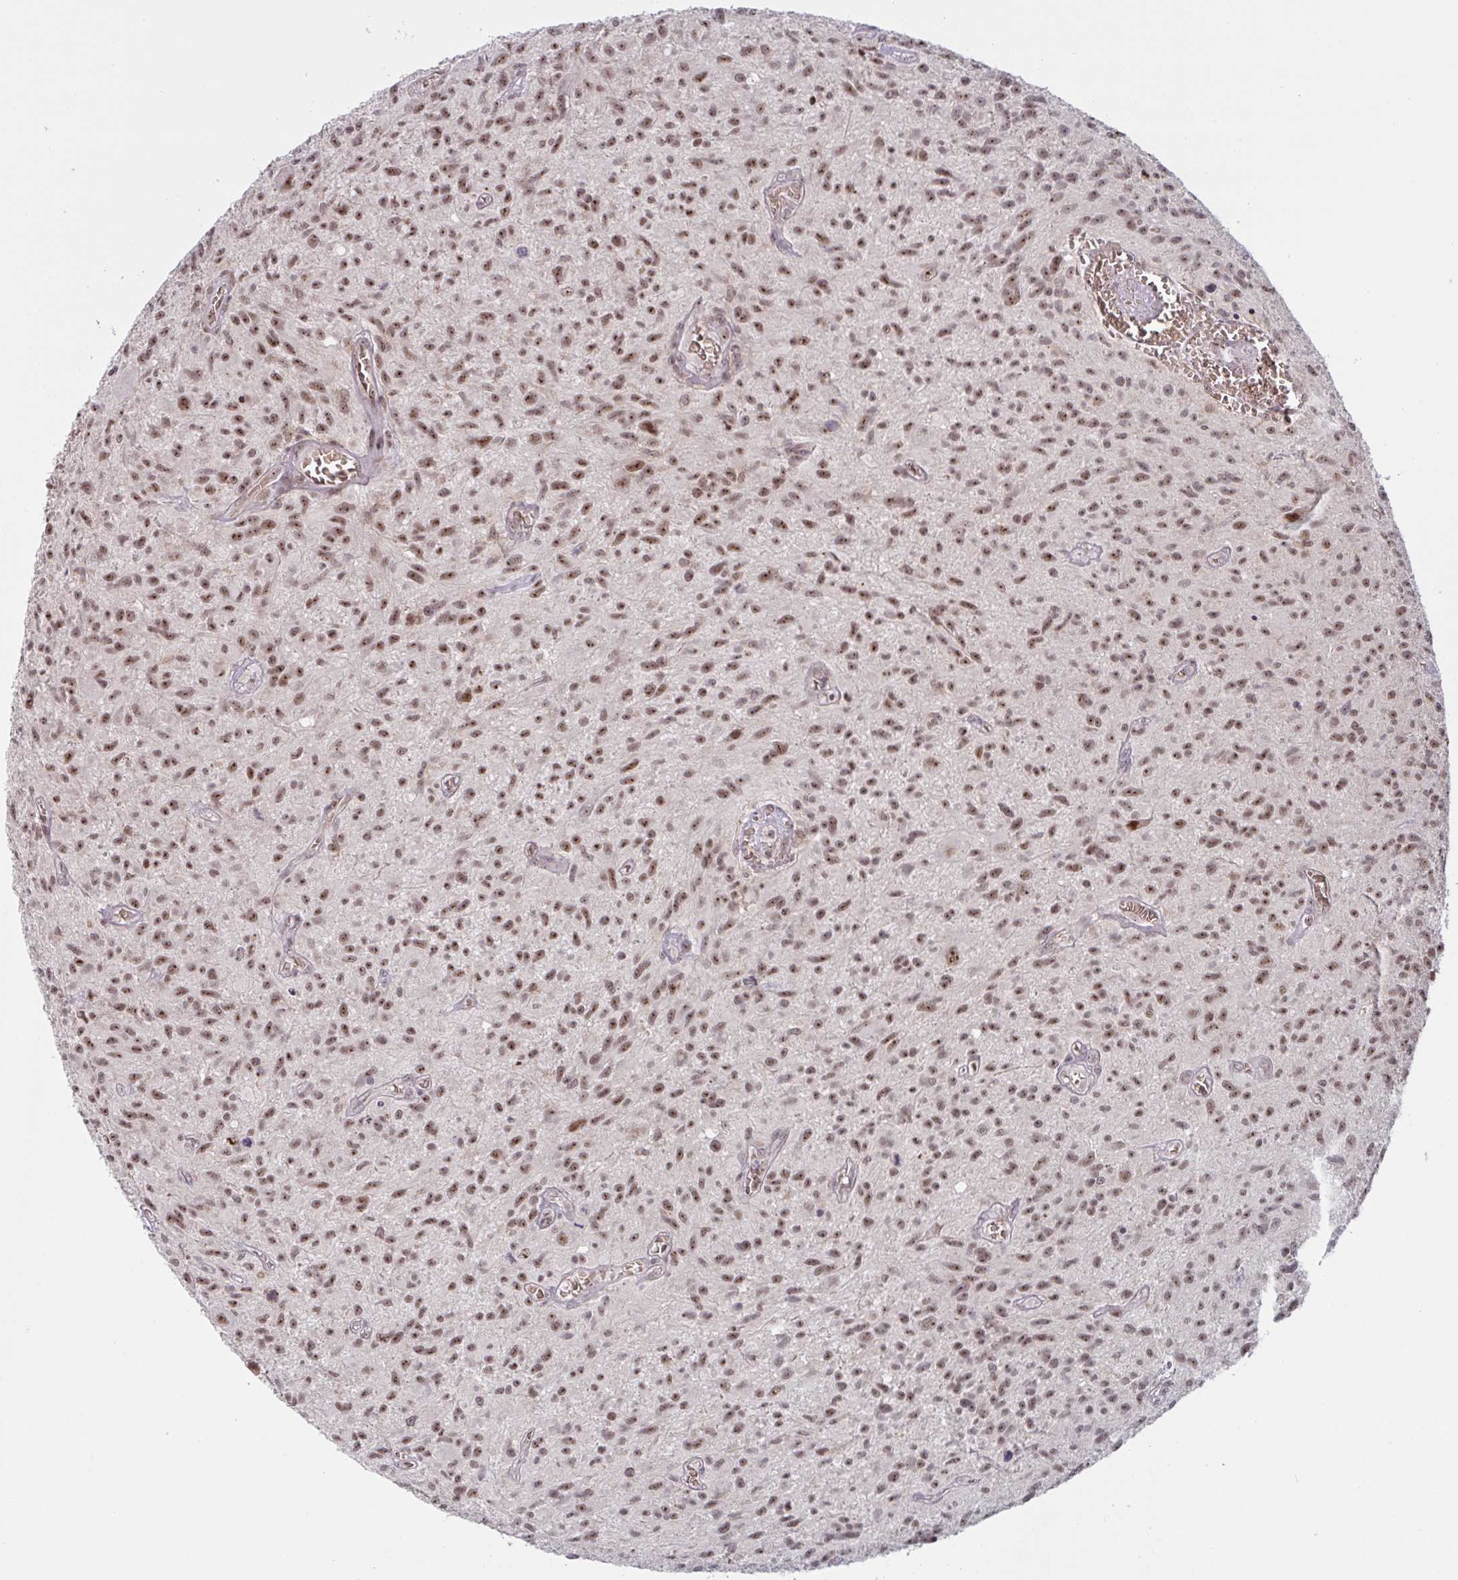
{"staining": {"intensity": "moderate", "quantity": ">75%", "location": "nuclear"}, "tissue": "glioma", "cell_type": "Tumor cells", "image_type": "cancer", "snomed": [{"axis": "morphology", "description": "Glioma, malignant, High grade"}, {"axis": "topography", "description": "Brain"}], "caption": "An IHC micrograph of tumor tissue is shown. Protein staining in brown highlights moderate nuclear positivity in glioma within tumor cells.", "gene": "NLRP13", "patient": {"sex": "male", "age": 75}}